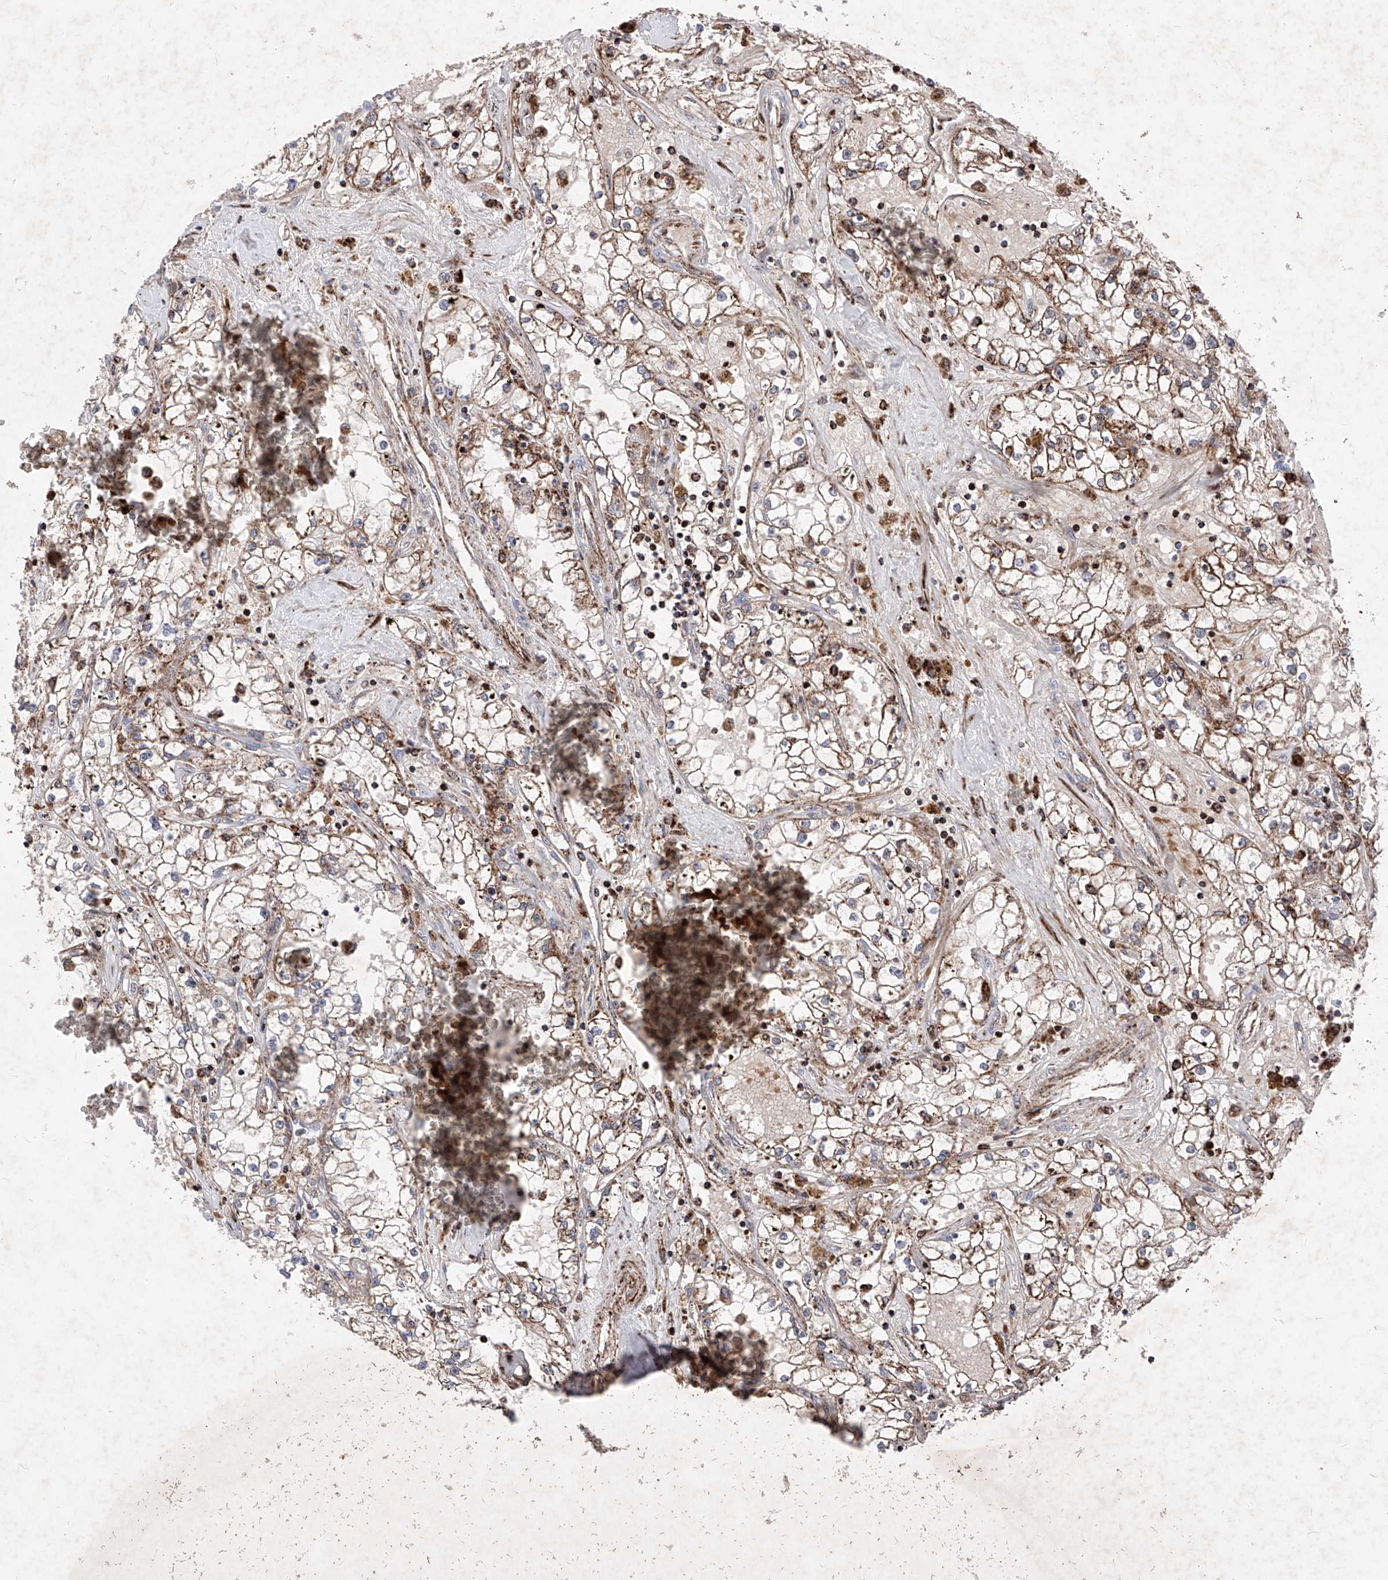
{"staining": {"intensity": "strong", "quantity": ">75%", "location": "cytoplasmic/membranous"}, "tissue": "renal cancer", "cell_type": "Tumor cells", "image_type": "cancer", "snomed": [{"axis": "morphology", "description": "Adenocarcinoma, NOS"}, {"axis": "topography", "description": "Kidney"}], "caption": "Immunohistochemical staining of renal adenocarcinoma displays high levels of strong cytoplasmic/membranous protein positivity in approximately >75% of tumor cells.", "gene": "SEMA6A", "patient": {"sex": "male", "age": 56}}